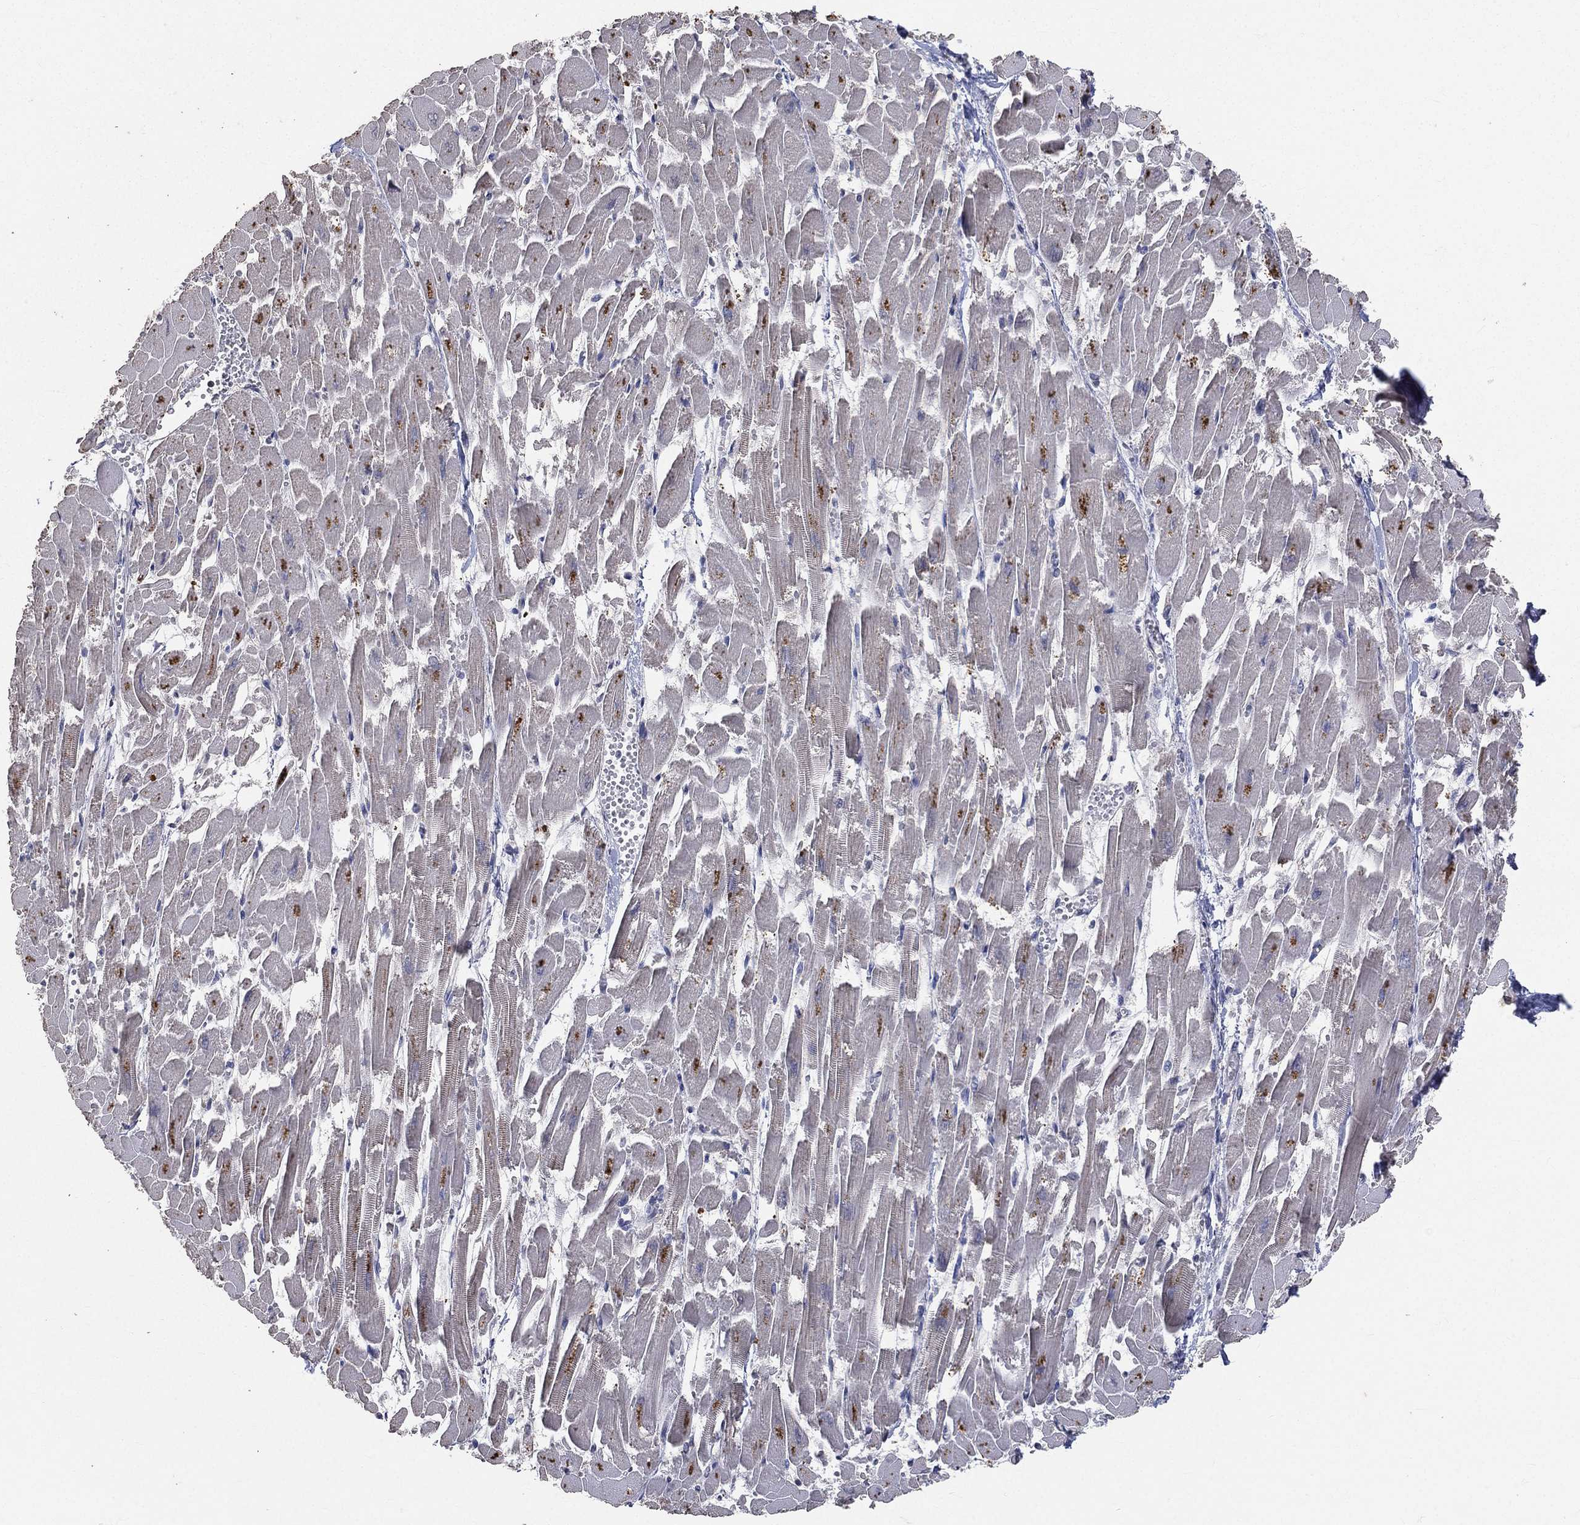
{"staining": {"intensity": "negative", "quantity": "none", "location": "none"}, "tissue": "heart muscle", "cell_type": "Cardiomyocytes", "image_type": "normal", "snomed": [{"axis": "morphology", "description": "Normal tissue, NOS"}, {"axis": "topography", "description": "Heart"}], "caption": "Immunohistochemistry (IHC) of unremarkable heart muscle reveals no positivity in cardiomyocytes.", "gene": "SNAP25", "patient": {"sex": "female", "age": 52}}